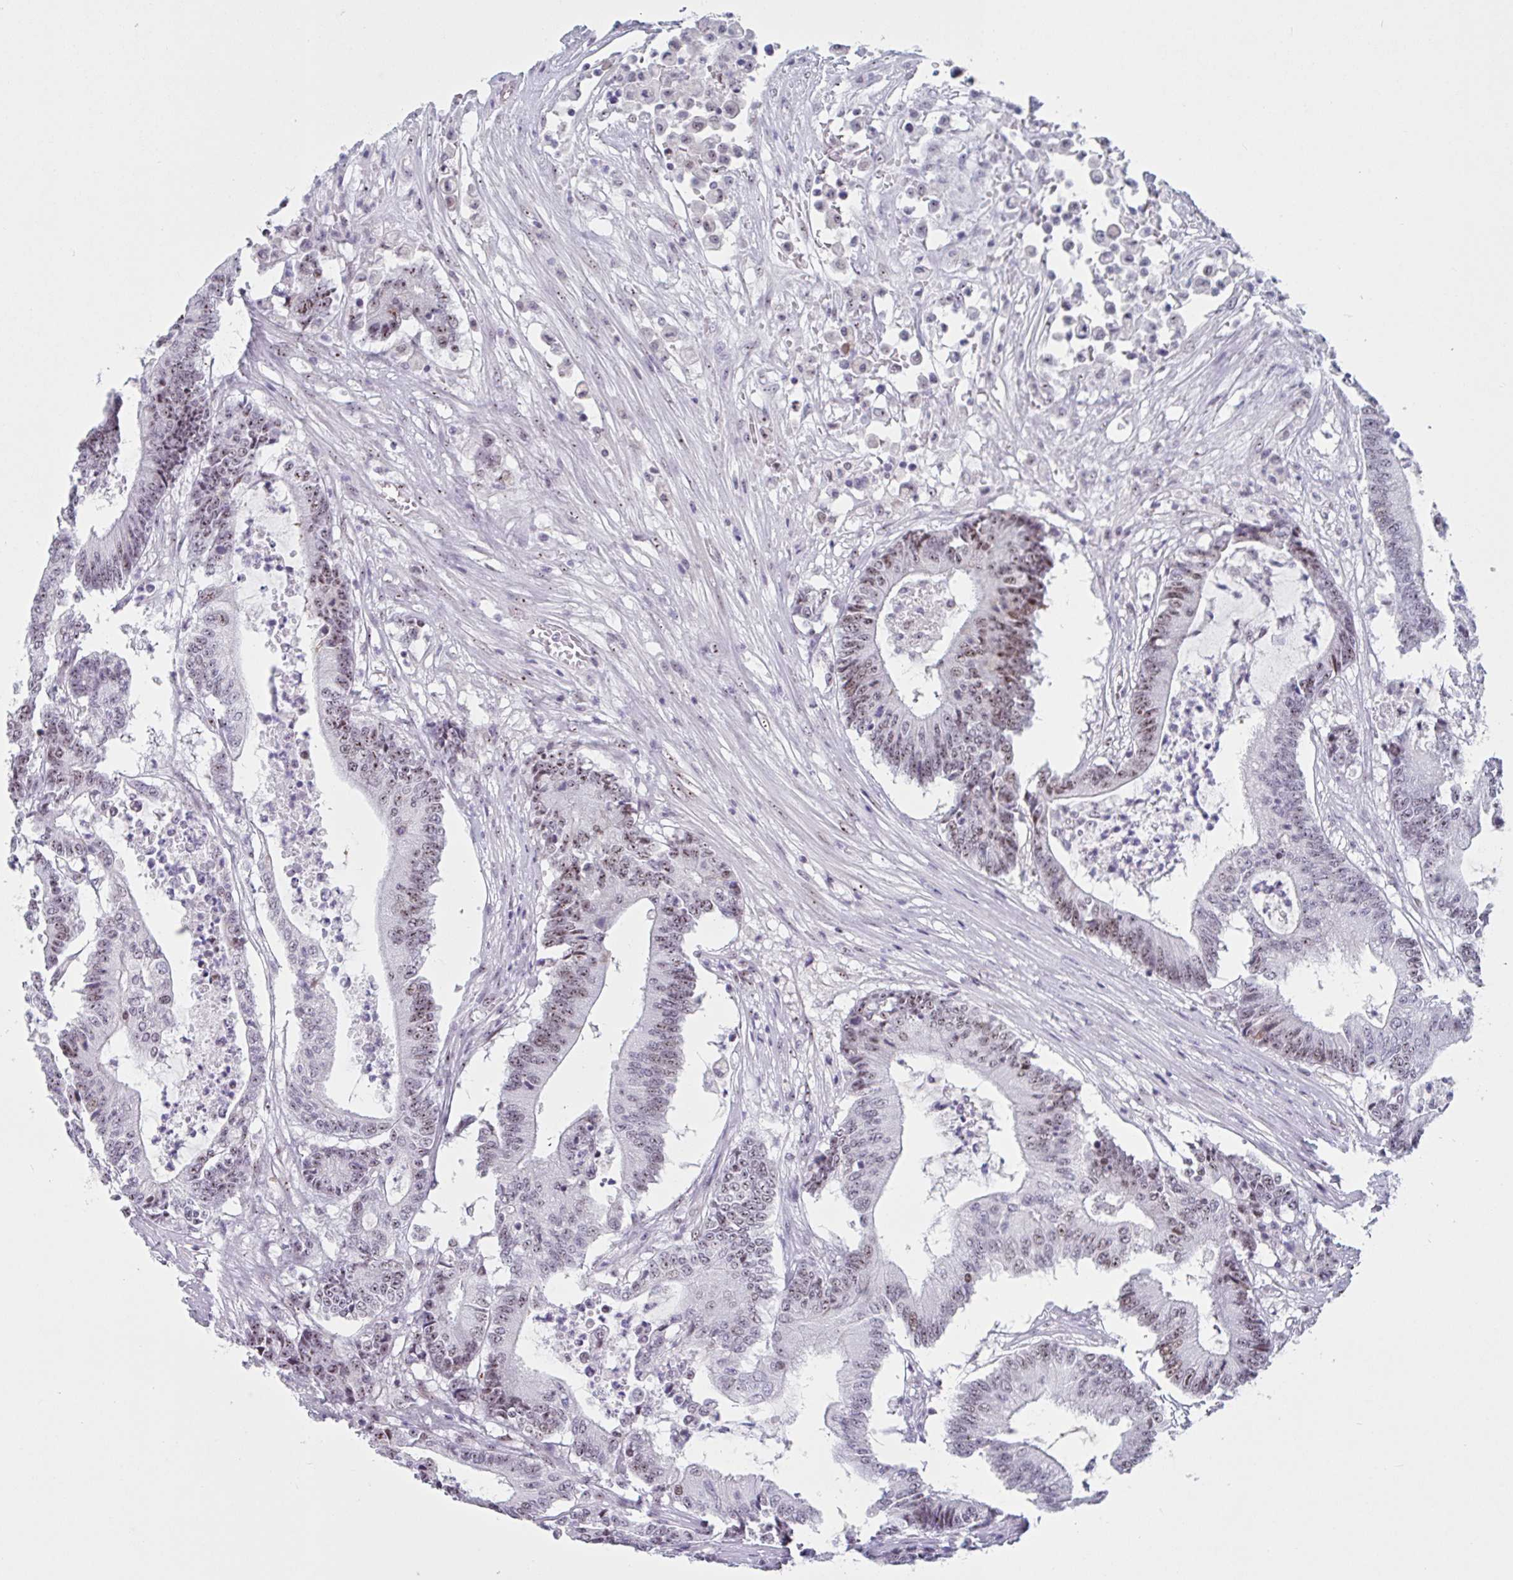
{"staining": {"intensity": "moderate", "quantity": ">75%", "location": "nuclear"}, "tissue": "colorectal cancer", "cell_type": "Tumor cells", "image_type": "cancer", "snomed": [{"axis": "morphology", "description": "Adenocarcinoma, NOS"}, {"axis": "topography", "description": "Colon"}], "caption": "Tumor cells show medium levels of moderate nuclear staining in about >75% of cells in human adenocarcinoma (colorectal).", "gene": "LENG9", "patient": {"sex": "female", "age": 84}}